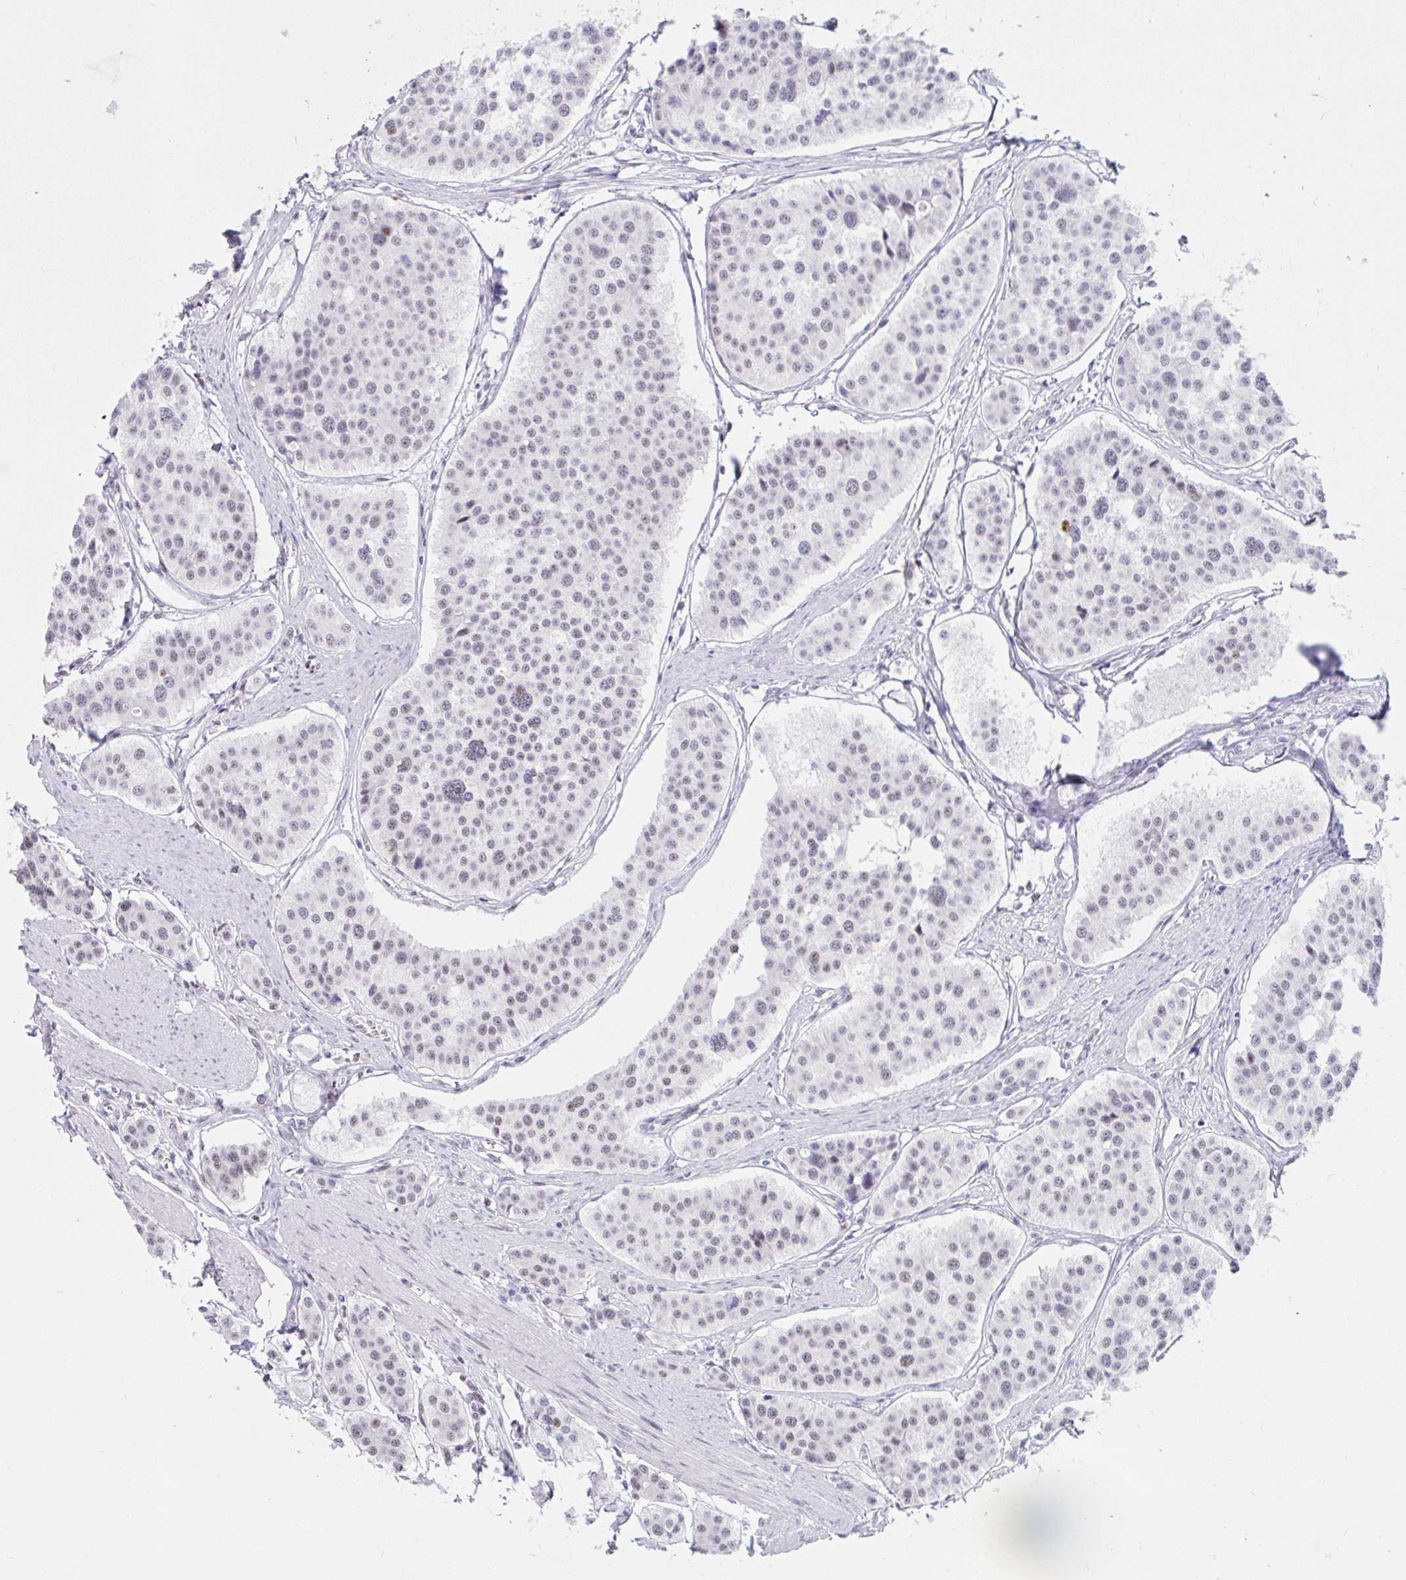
{"staining": {"intensity": "negative", "quantity": "none", "location": "none"}, "tissue": "carcinoid", "cell_type": "Tumor cells", "image_type": "cancer", "snomed": [{"axis": "morphology", "description": "Carcinoid, malignant, NOS"}, {"axis": "topography", "description": "Small intestine"}], "caption": "This micrograph is of carcinoid (malignant) stained with immunohistochemistry (IHC) to label a protein in brown with the nuclei are counter-stained blue. There is no expression in tumor cells. Nuclei are stained in blue.", "gene": "IKZF2", "patient": {"sex": "male", "age": 60}}